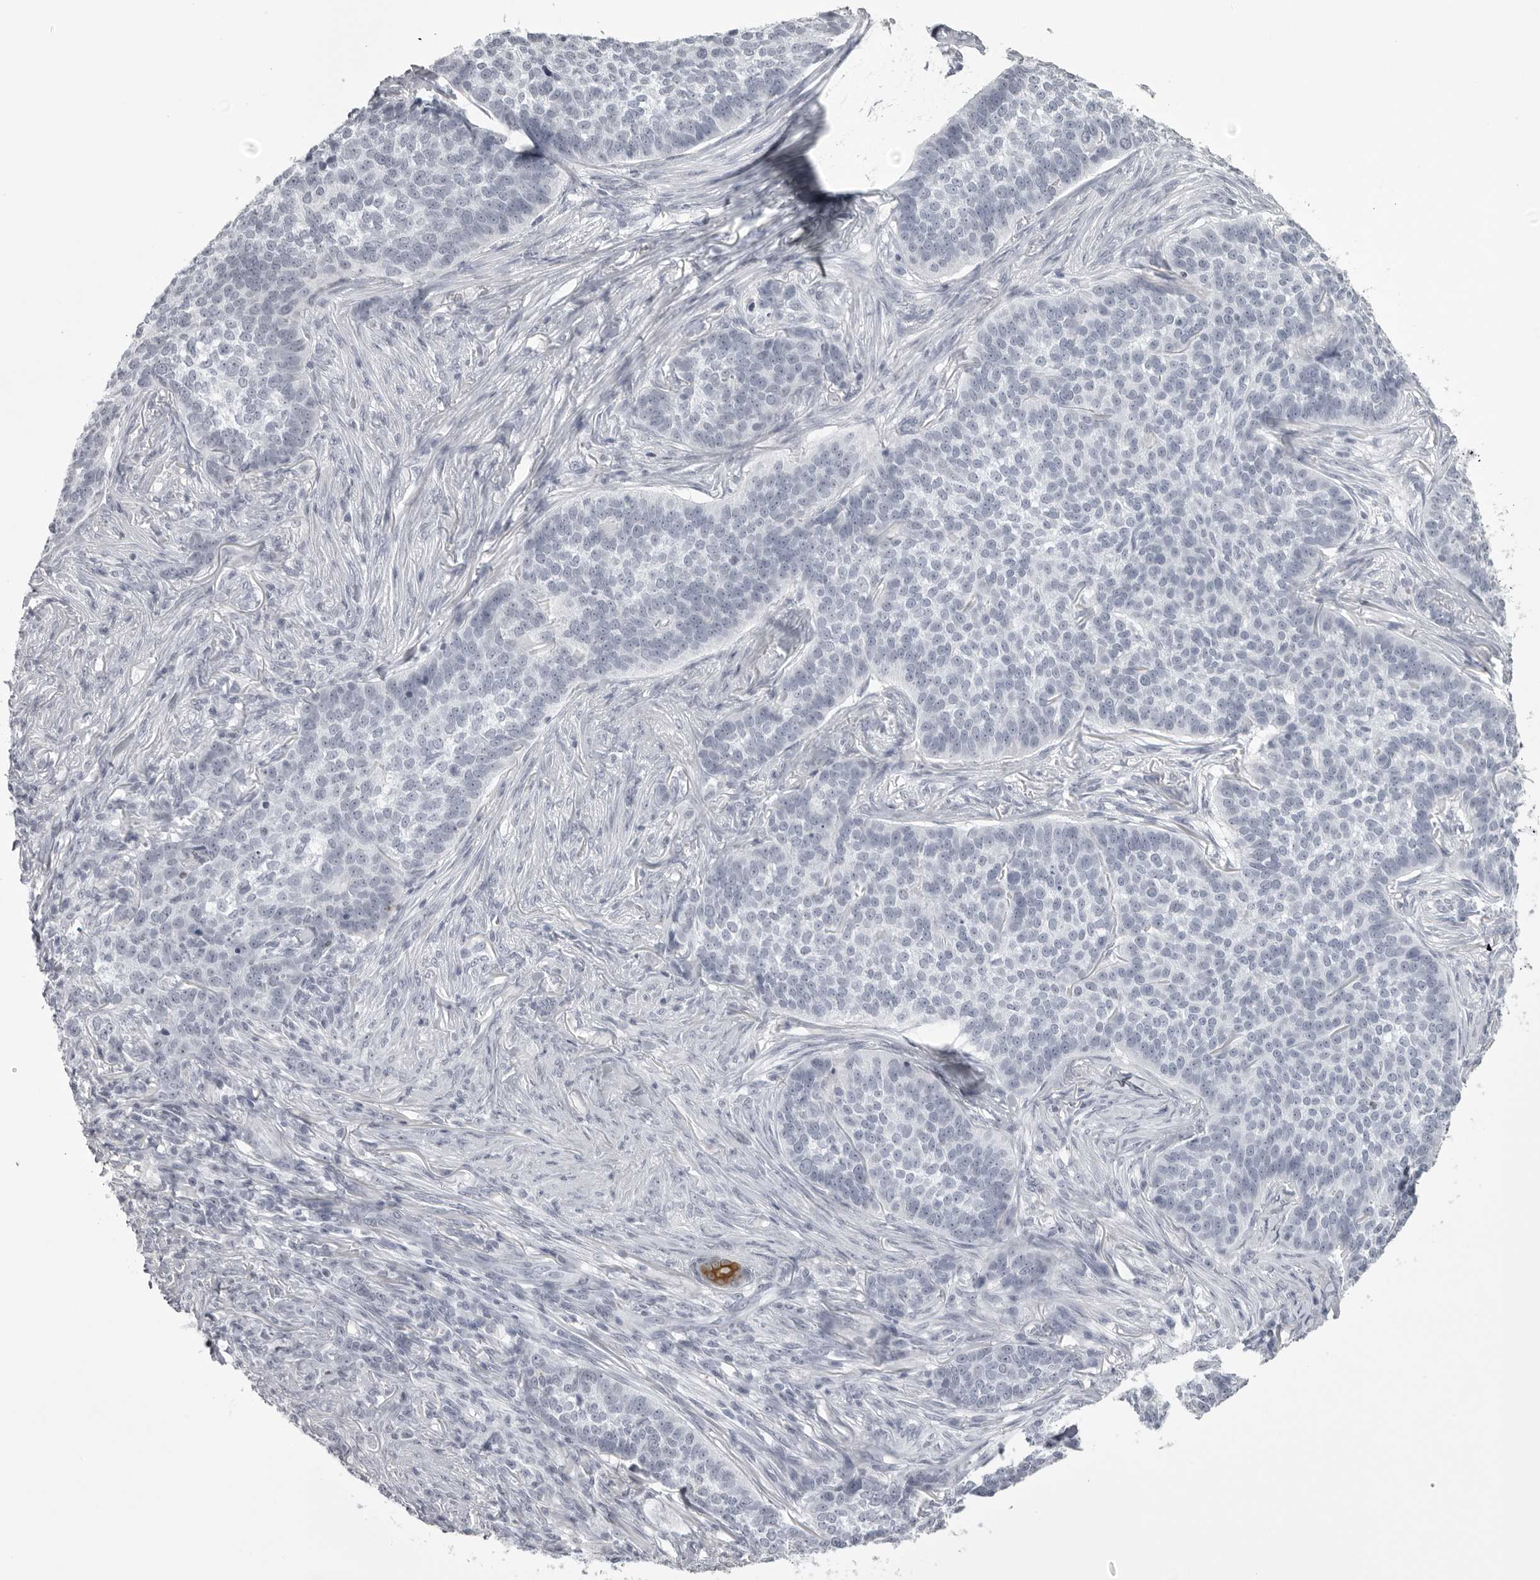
{"staining": {"intensity": "negative", "quantity": "none", "location": "none"}, "tissue": "skin cancer", "cell_type": "Tumor cells", "image_type": "cancer", "snomed": [{"axis": "morphology", "description": "Basal cell carcinoma"}, {"axis": "topography", "description": "Skin"}], "caption": "The micrograph exhibits no significant expression in tumor cells of skin cancer. The staining was performed using DAB to visualize the protein expression in brown, while the nuclei were stained in blue with hematoxylin (Magnification: 20x).", "gene": "UROD", "patient": {"sex": "male", "age": 85}}